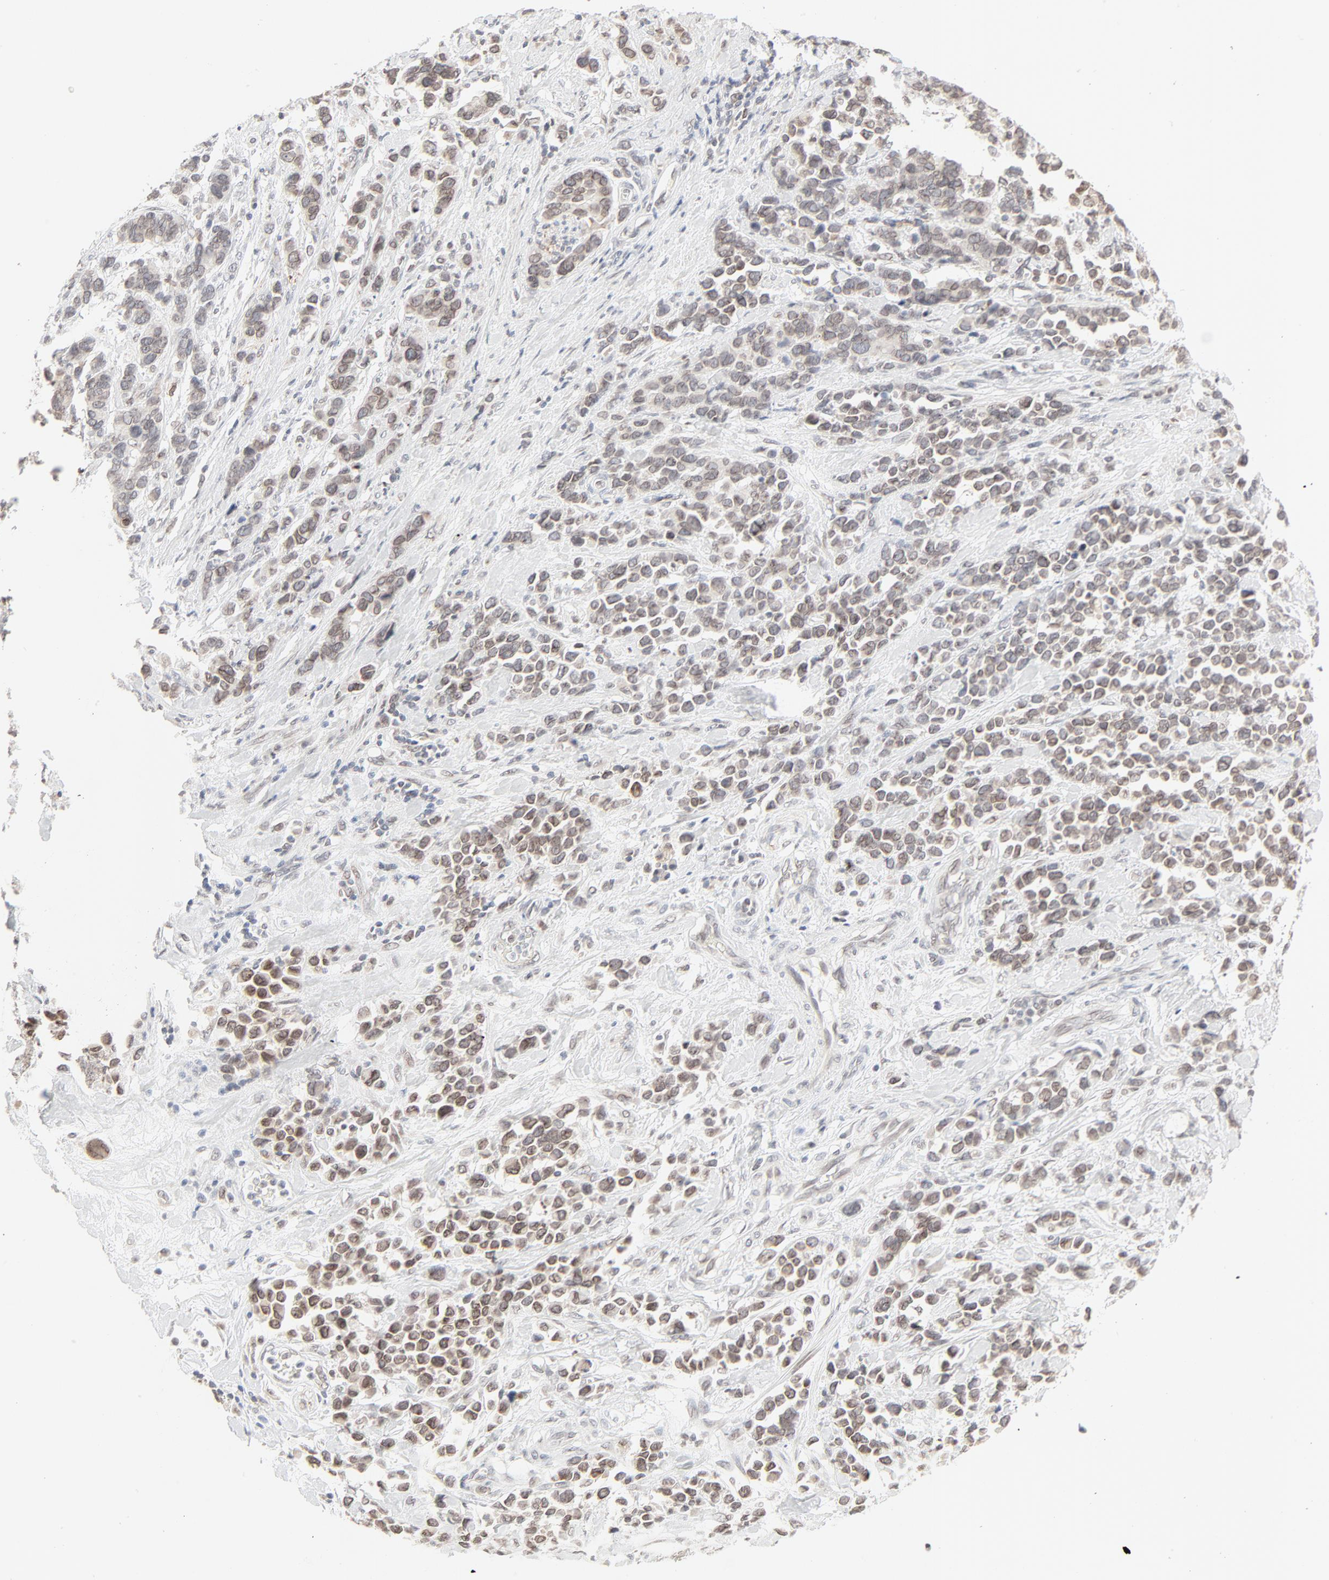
{"staining": {"intensity": "weak", "quantity": "25%-75%", "location": "cytoplasmic/membranous,nuclear"}, "tissue": "stomach cancer", "cell_type": "Tumor cells", "image_type": "cancer", "snomed": [{"axis": "morphology", "description": "Adenocarcinoma, NOS"}, {"axis": "topography", "description": "Stomach, upper"}], "caption": "An image showing weak cytoplasmic/membranous and nuclear expression in about 25%-75% of tumor cells in stomach adenocarcinoma, as visualized by brown immunohistochemical staining.", "gene": "MAD1L1", "patient": {"sex": "male", "age": 71}}